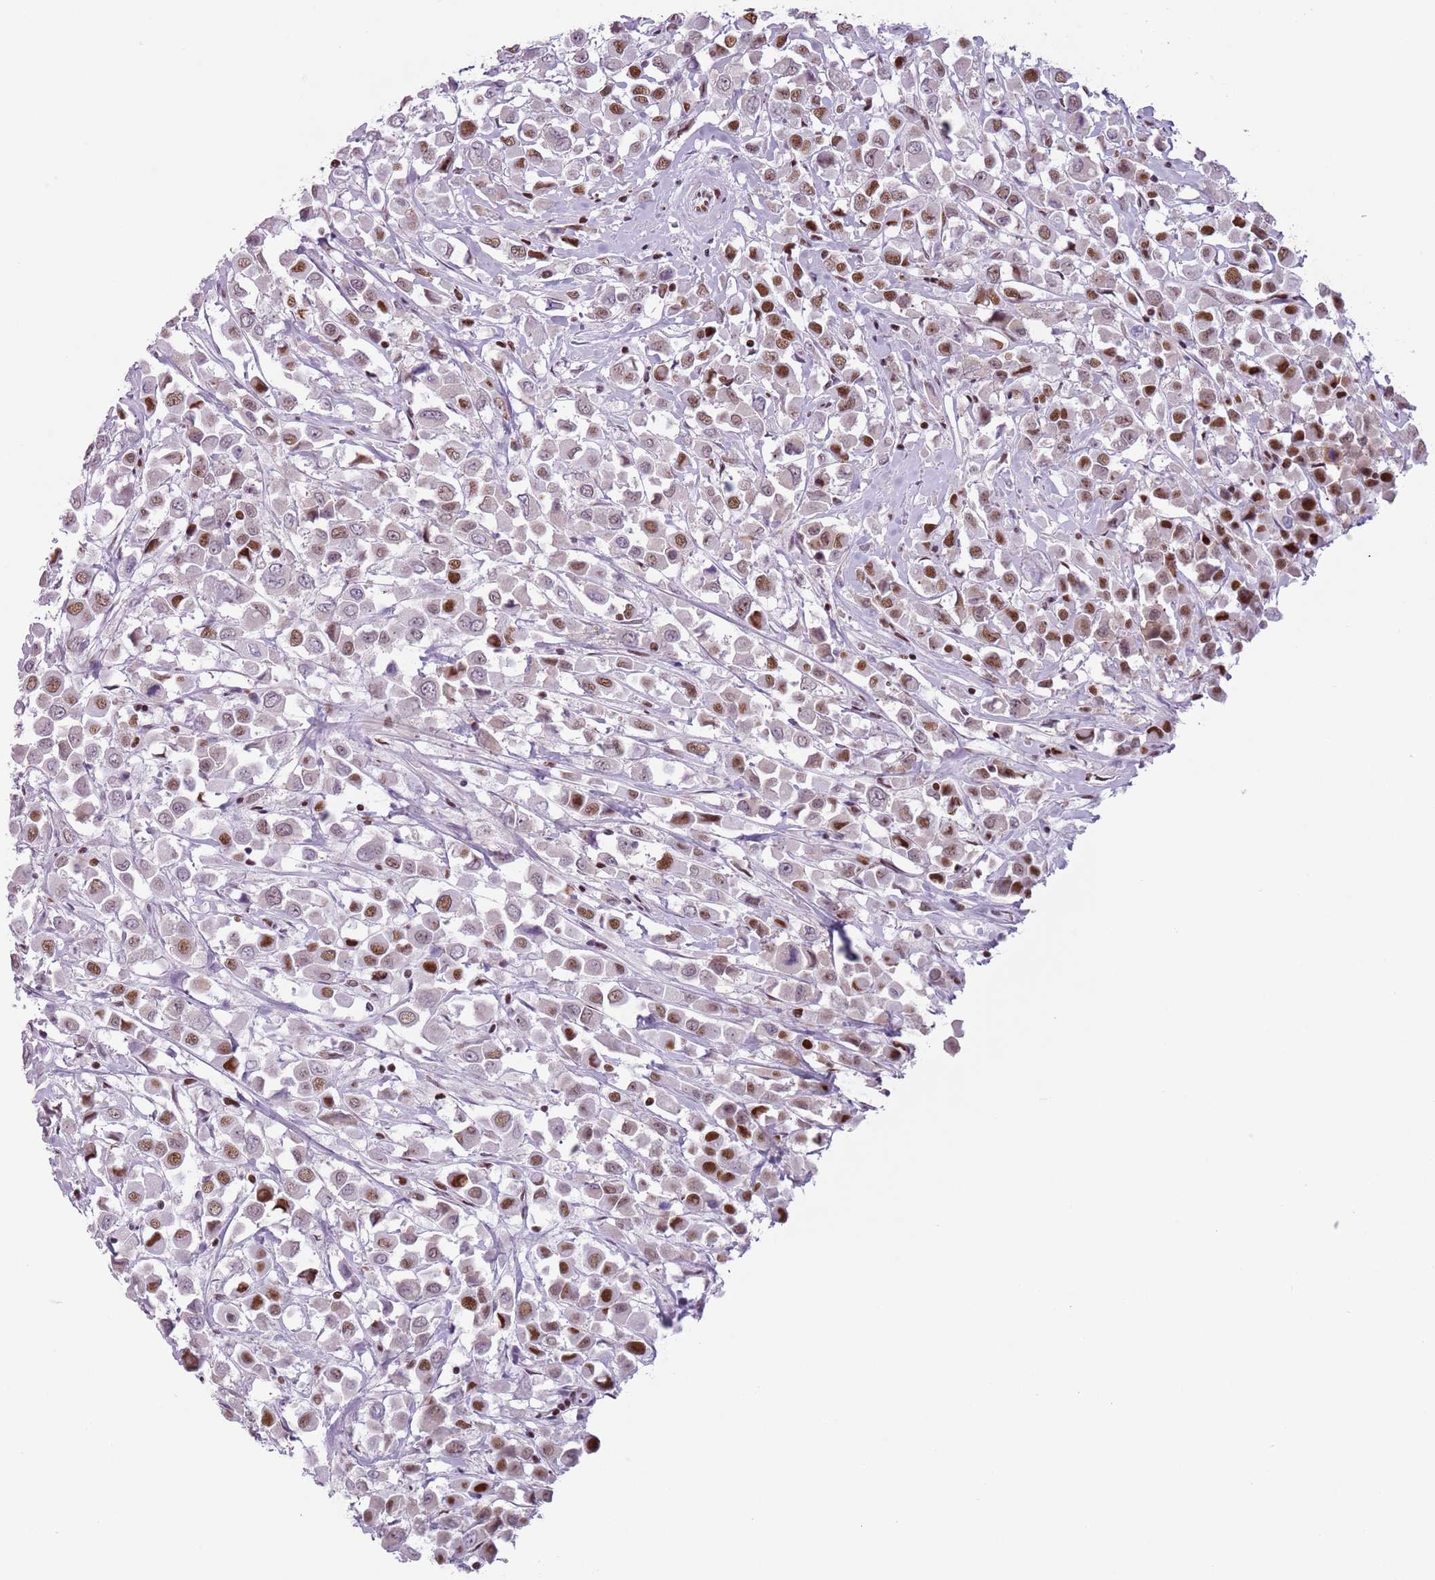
{"staining": {"intensity": "moderate", "quantity": "25%-75%", "location": "nuclear"}, "tissue": "breast cancer", "cell_type": "Tumor cells", "image_type": "cancer", "snomed": [{"axis": "morphology", "description": "Duct carcinoma"}, {"axis": "topography", "description": "Breast"}], "caption": "Brown immunohistochemical staining in intraductal carcinoma (breast) displays moderate nuclear staining in approximately 25%-75% of tumor cells.", "gene": "FAM104B", "patient": {"sex": "female", "age": 61}}